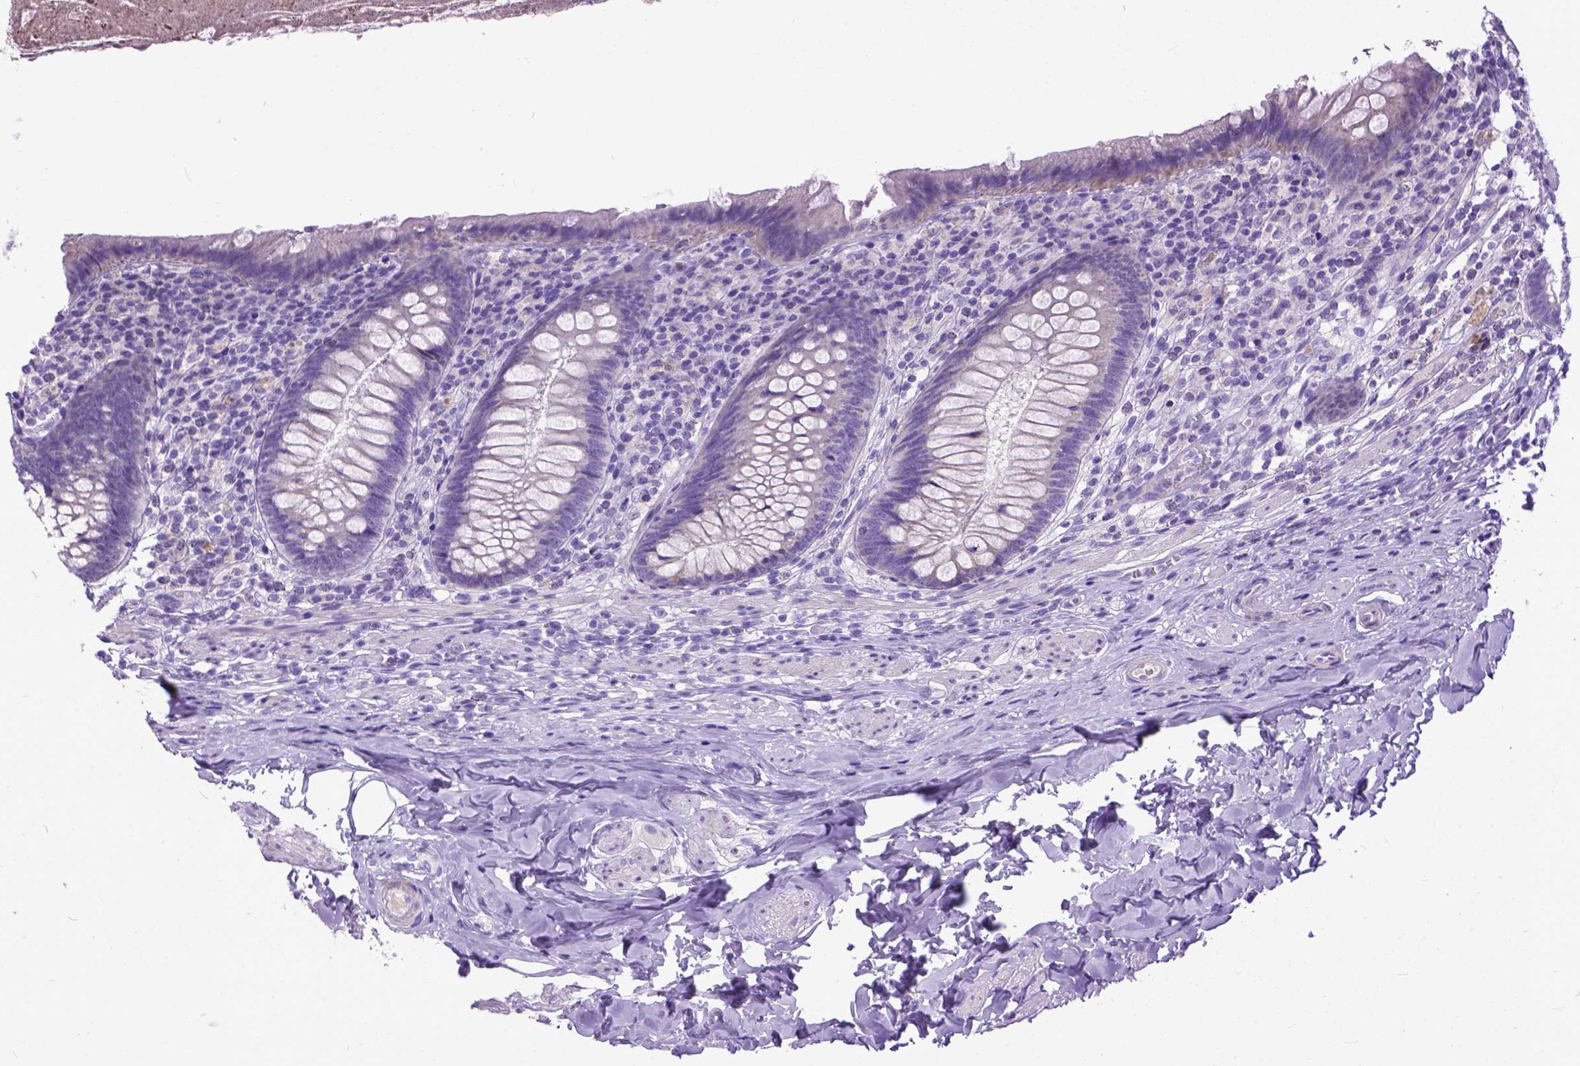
{"staining": {"intensity": "weak", "quantity": "<25%", "location": "cytoplasmic/membranous"}, "tissue": "appendix", "cell_type": "Glandular cells", "image_type": "normal", "snomed": [{"axis": "morphology", "description": "Normal tissue, NOS"}, {"axis": "topography", "description": "Appendix"}], "caption": "Protein analysis of unremarkable appendix demonstrates no significant expression in glandular cells. (Stains: DAB (3,3'-diaminobenzidine) IHC with hematoxylin counter stain, Microscopy: brightfield microscopy at high magnification).", "gene": "PLK5", "patient": {"sex": "male", "age": 47}}